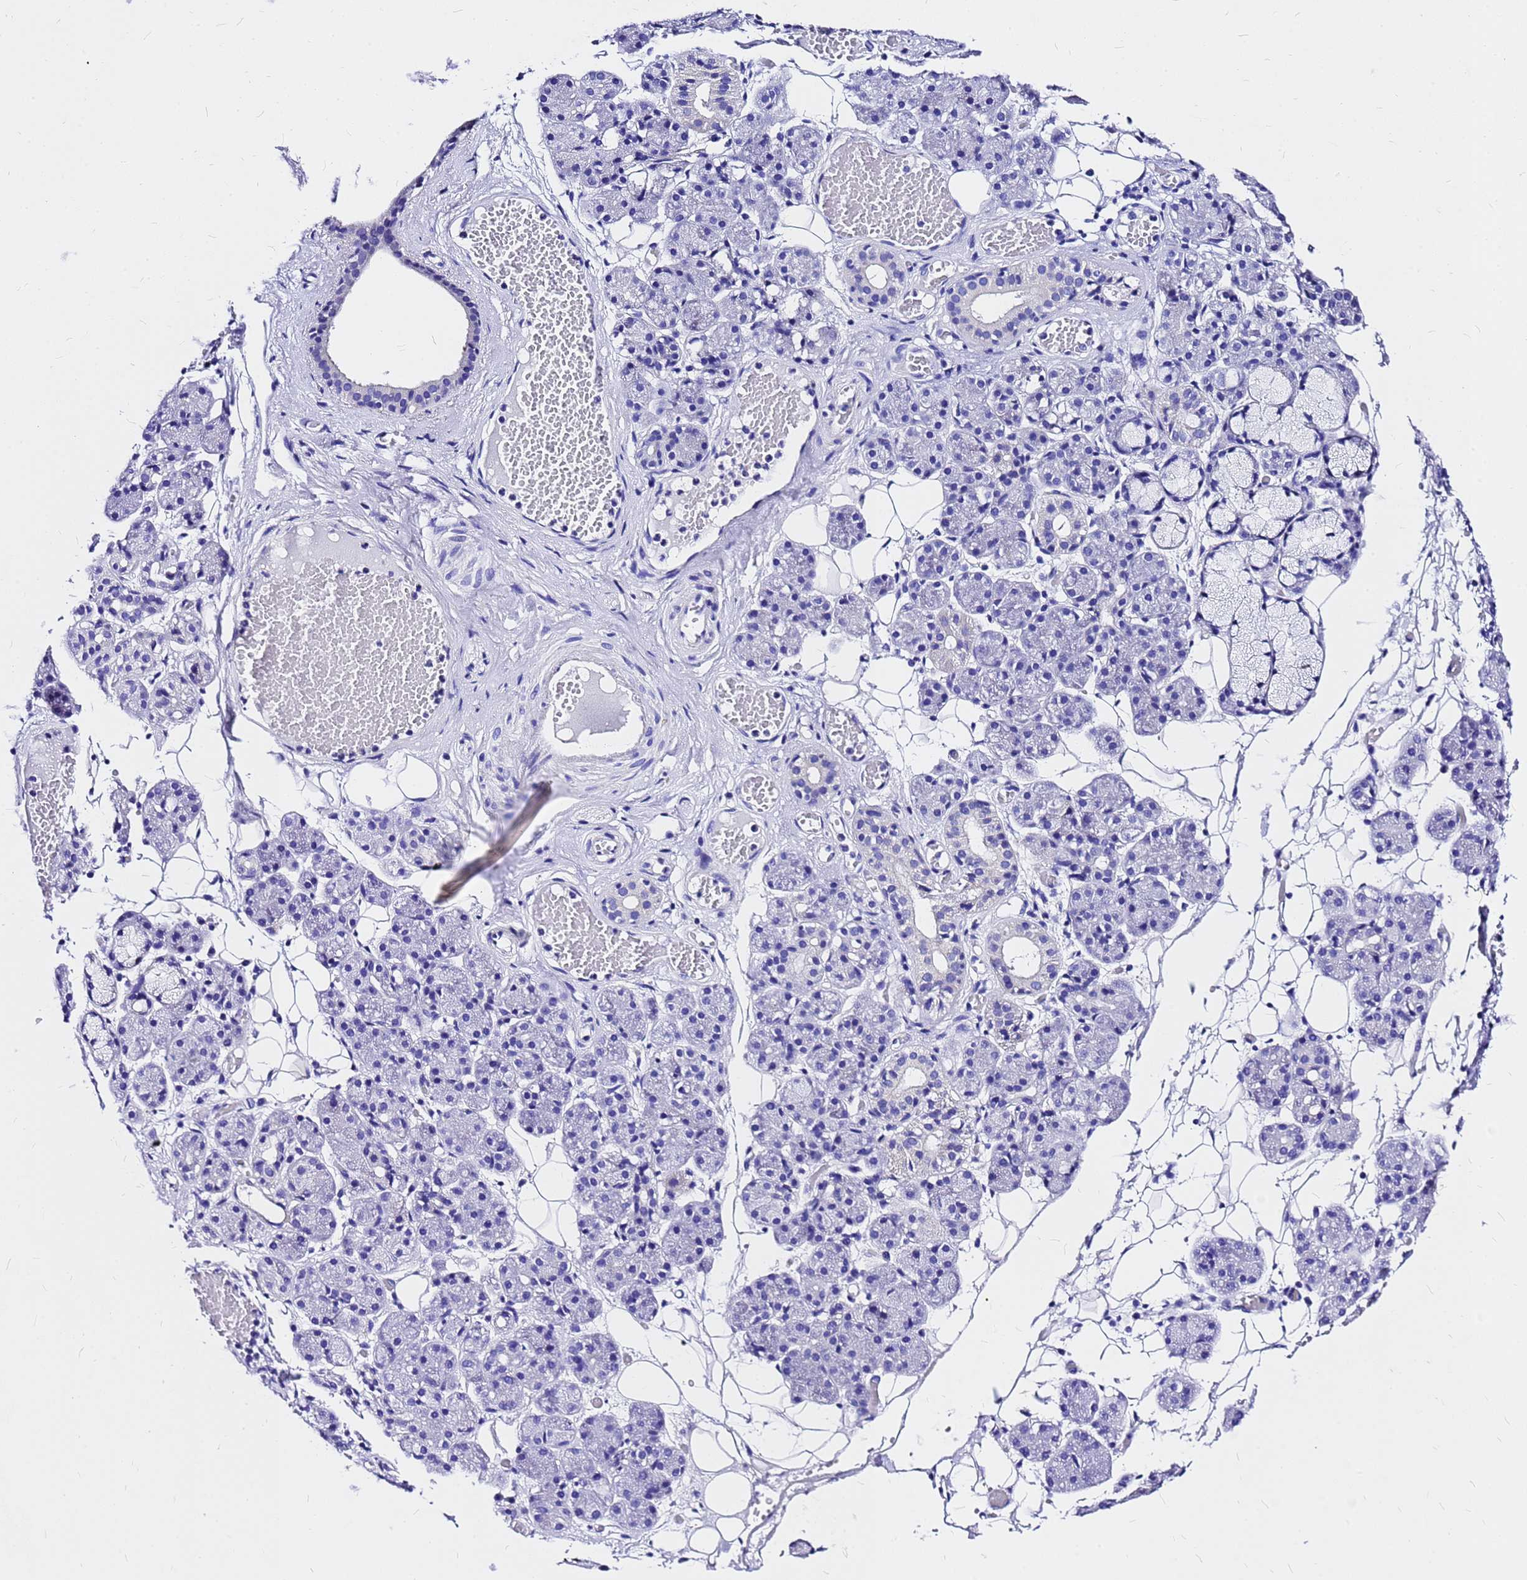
{"staining": {"intensity": "negative", "quantity": "none", "location": "none"}, "tissue": "salivary gland", "cell_type": "Glandular cells", "image_type": "normal", "snomed": [{"axis": "morphology", "description": "Normal tissue, NOS"}, {"axis": "topography", "description": "Salivary gland"}], "caption": "Immunohistochemical staining of unremarkable human salivary gland displays no significant positivity in glandular cells.", "gene": "HERC4", "patient": {"sex": "male", "age": 63}}